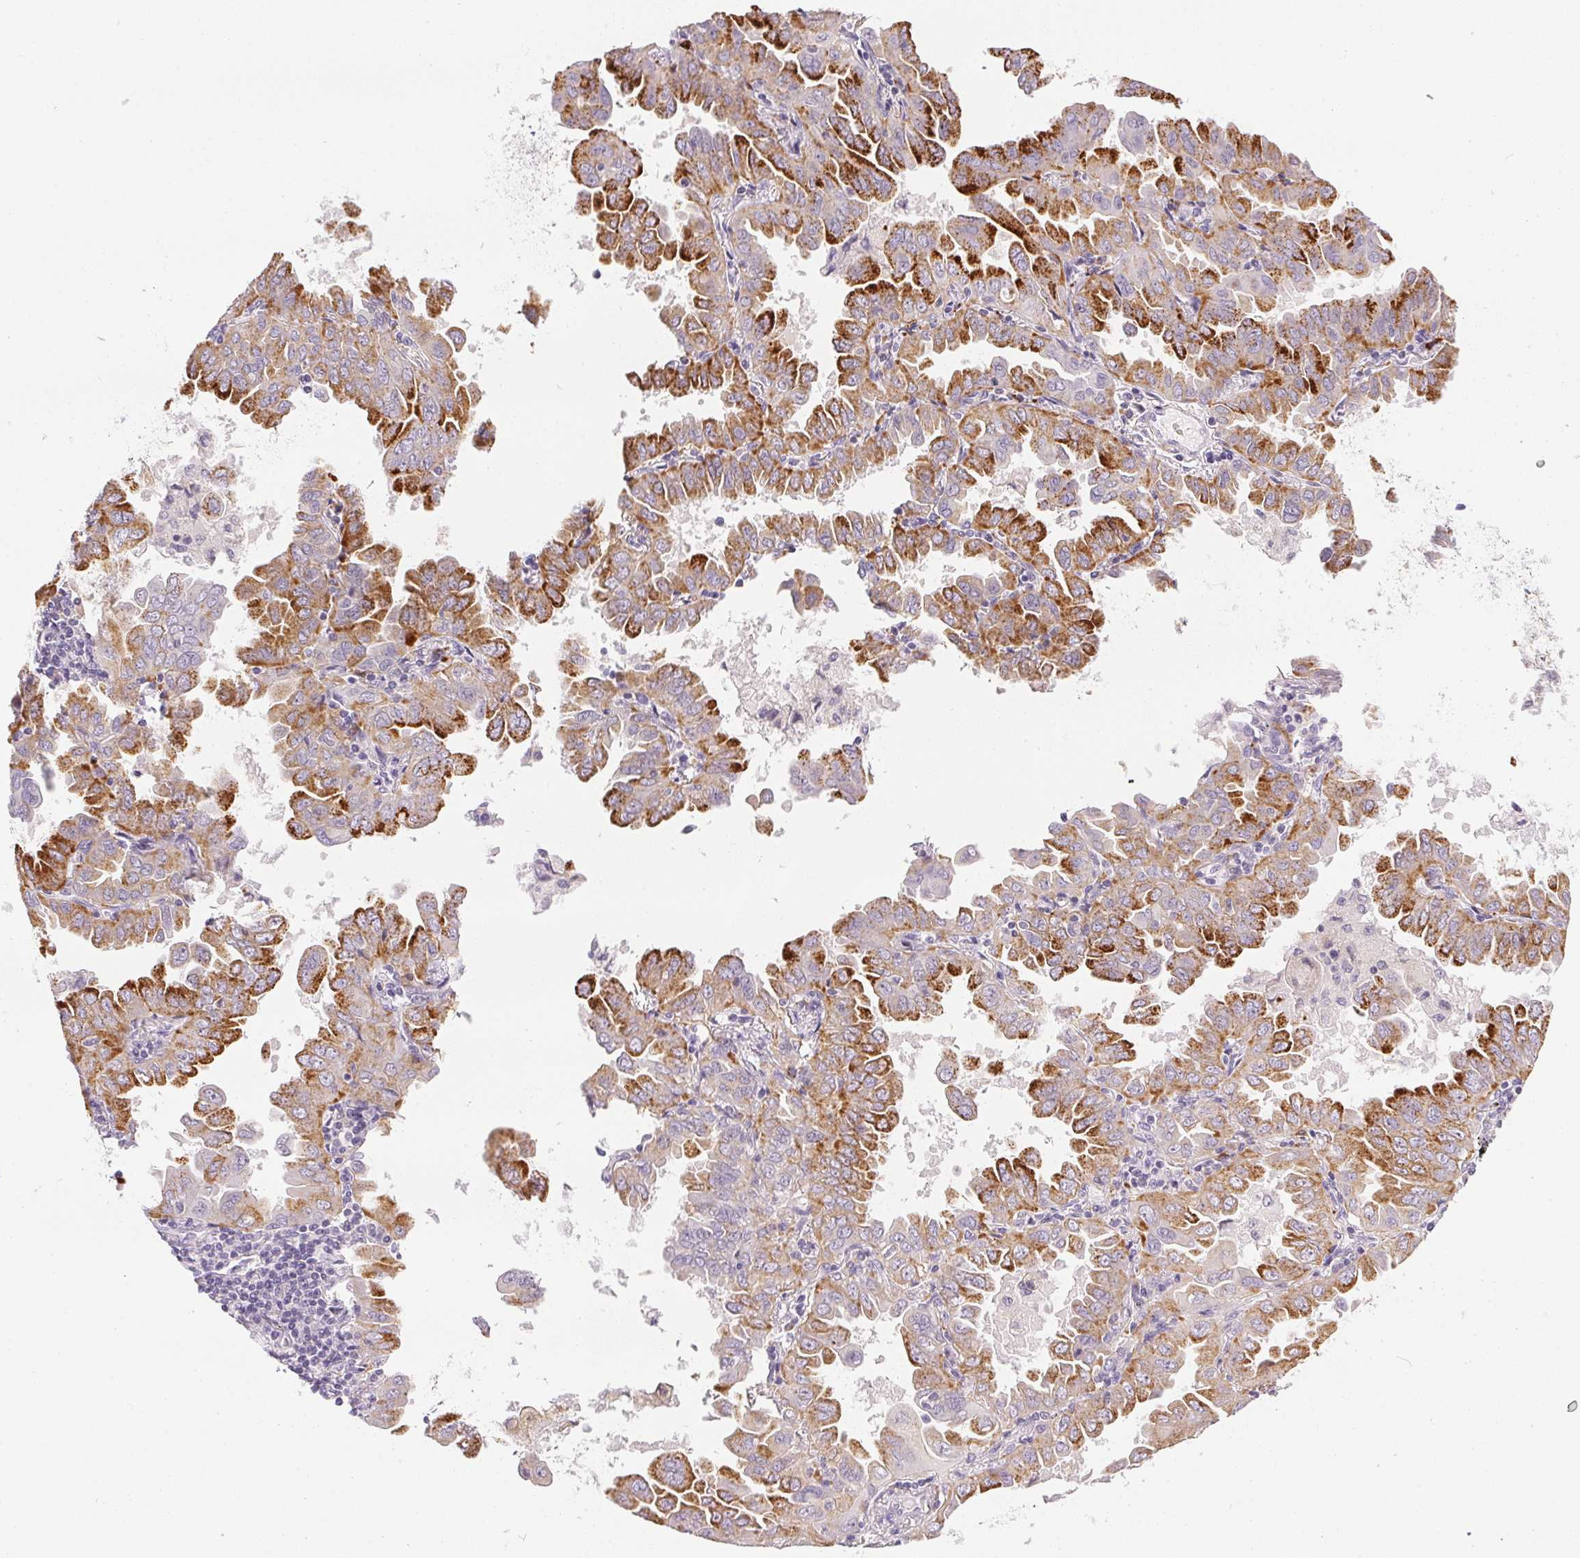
{"staining": {"intensity": "strong", "quantity": "25%-75%", "location": "cytoplasmic/membranous"}, "tissue": "lung cancer", "cell_type": "Tumor cells", "image_type": "cancer", "snomed": [{"axis": "morphology", "description": "Adenocarcinoma, NOS"}, {"axis": "topography", "description": "Lung"}], "caption": "A histopathology image of lung adenocarcinoma stained for a protein displays strong cytoplasmic/membranous brown staining in tumor cells. (brown staining indicates protein expression, while blue staining denotes nuclei).", "gene": "GSDMC", "patient": {"sex": "male", "age": 64}}